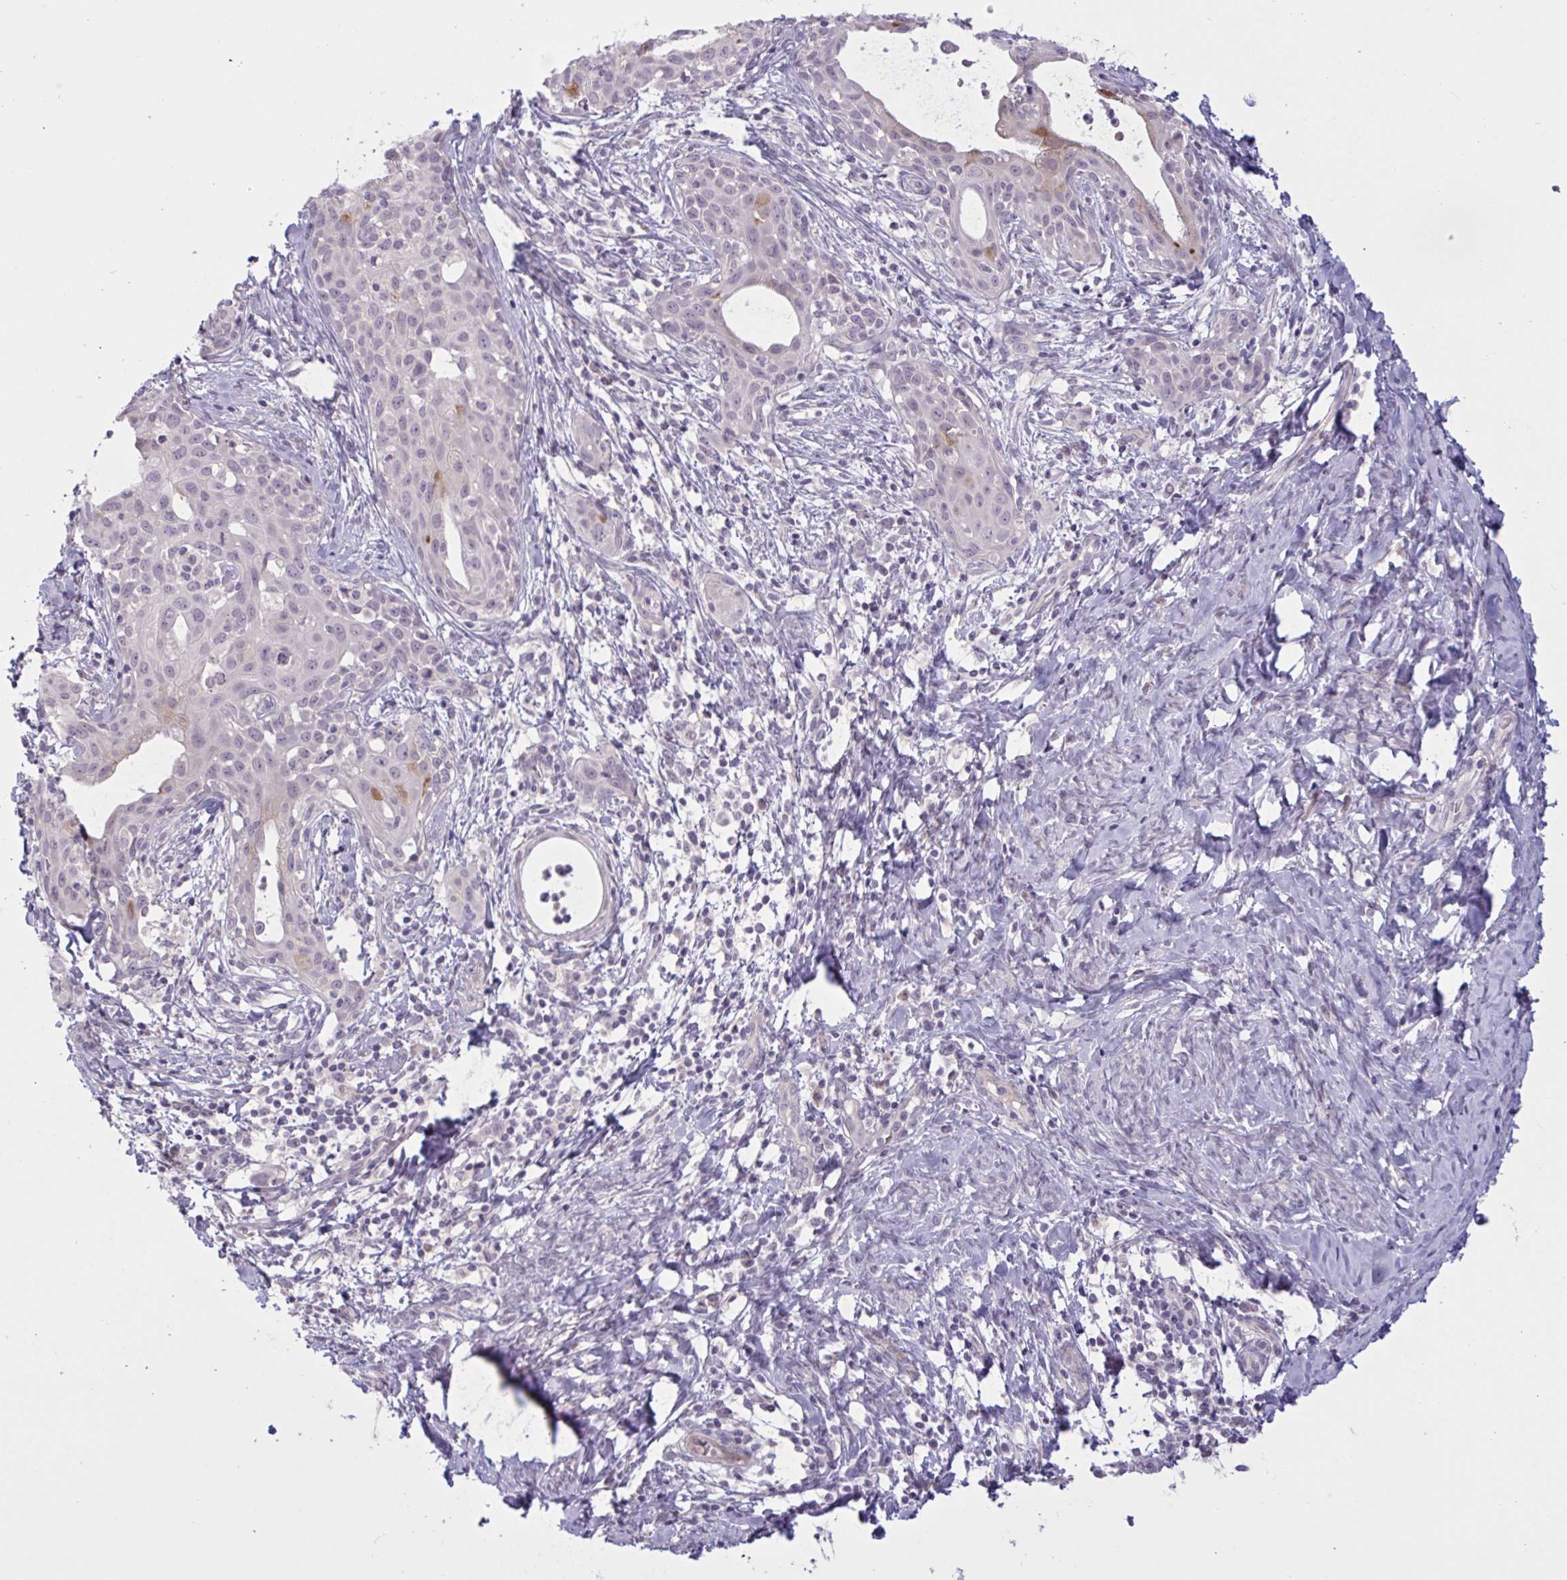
{"staining": {"intensity": "negative", "quantity": "none", "location": "none"}, "tissue": "cervical cancer", "cell_type": "Tumor cells", "image_type": "cancer", "snomed": [{"axis": "morphology", "description": "Squamous cell carcinoma, NOS"}, {"axis": "topography", "description": "Cervix"}], "caption": "Immunohistochemical staining of cervical cancer reveals no significant expression in tumor cells.", "gene": "RFPL4B", "patient": {"sex": "female", "age": 52}}